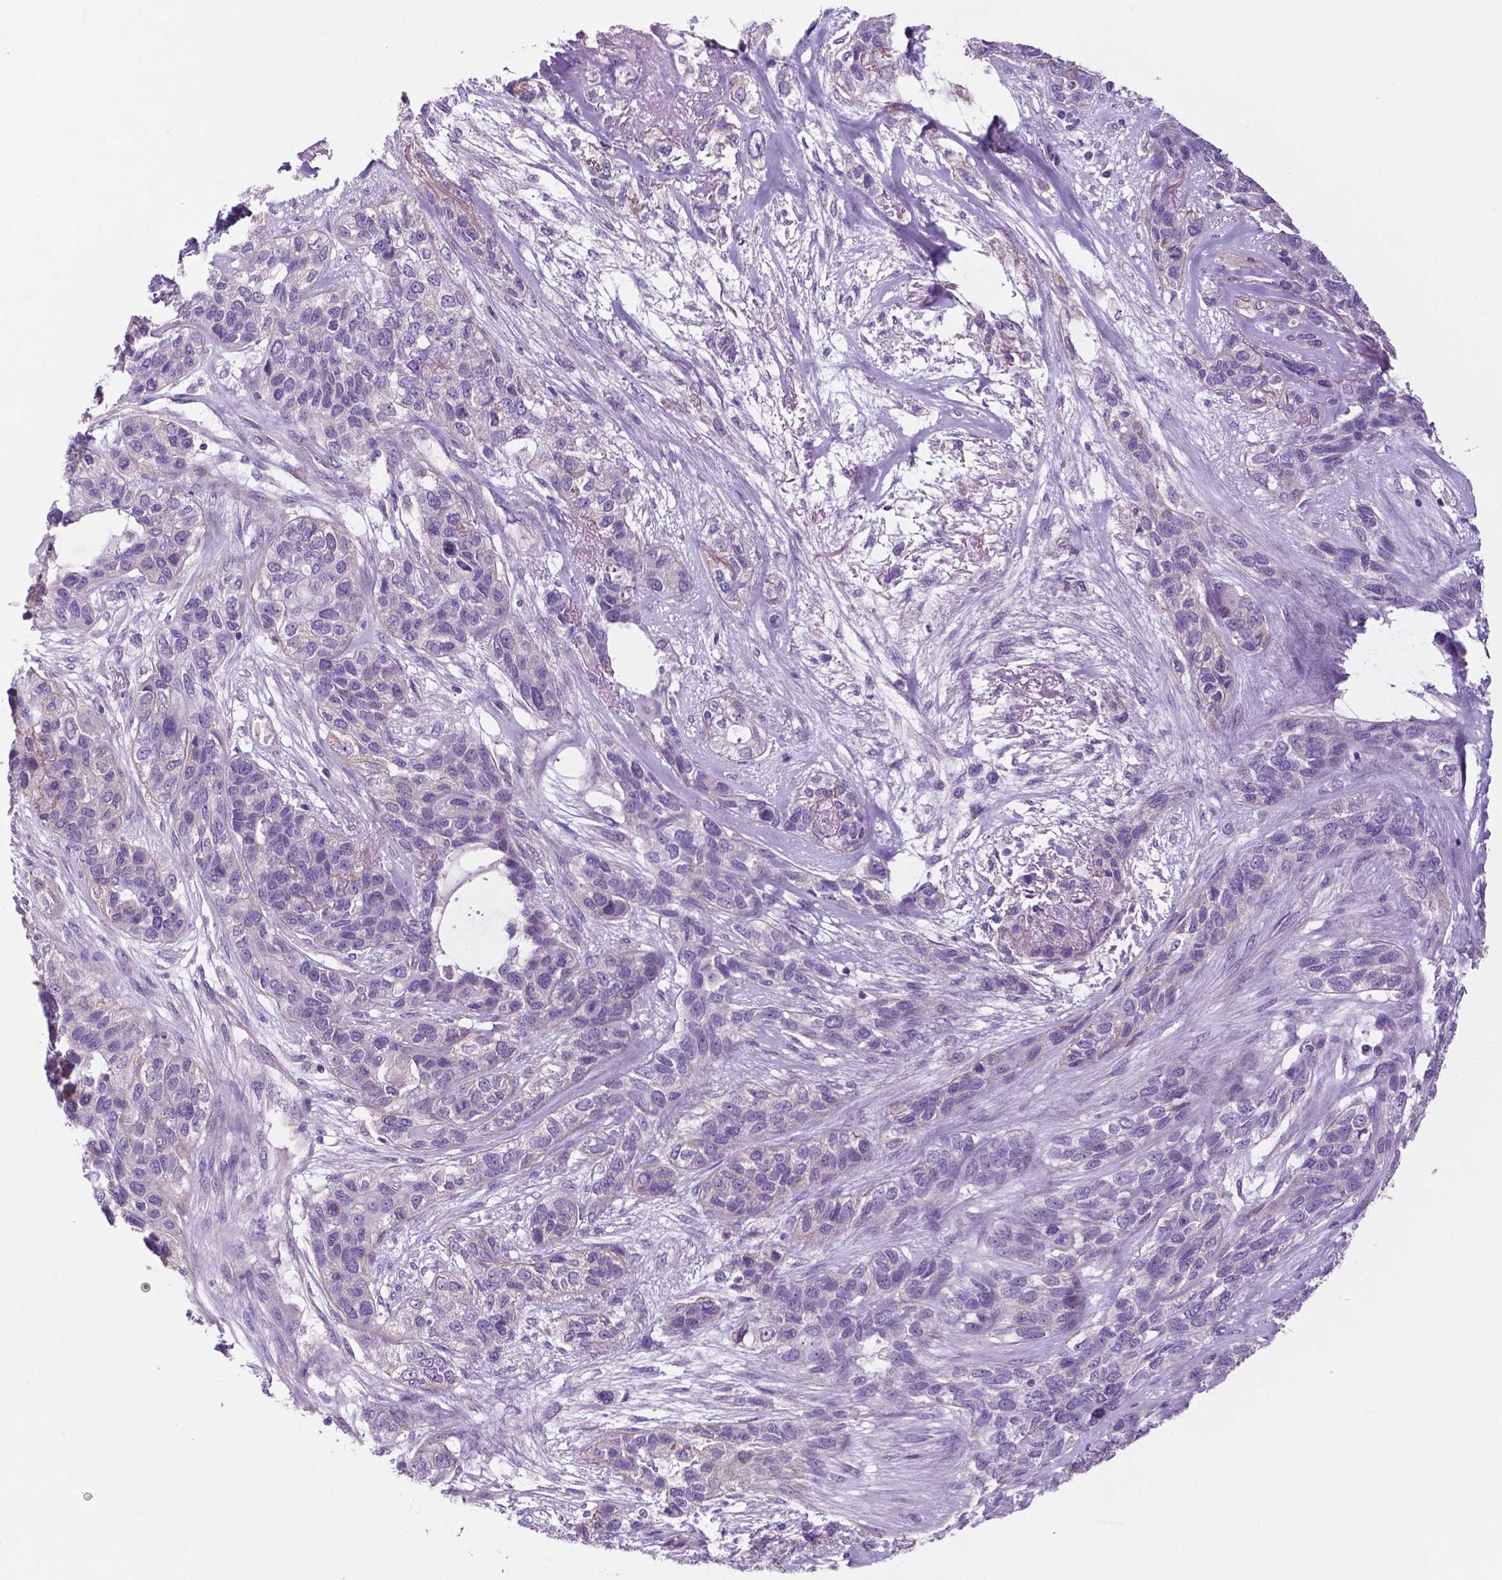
{"staining": {"intensity": "negative", "quantity": "none", "location": "none"}, "tissue": "lung cancer", "cell_type": "Tumor cells", "image_type": "cancer", "snomed": [{"axis": "morphology", "description": "Squamous cell carcinoma, NOS"}, {"axis": "topography", "description": "Lung"}], "caption": "Photomicrograph shows no significant protein positivity in tumor cells of lung squamous cell carcinoma. (Immunohistochemistry (ihc), brightfield microscopy, high magnification).", "gene": "FAM50B", "patient": {"sex": "female", "age": 70}}